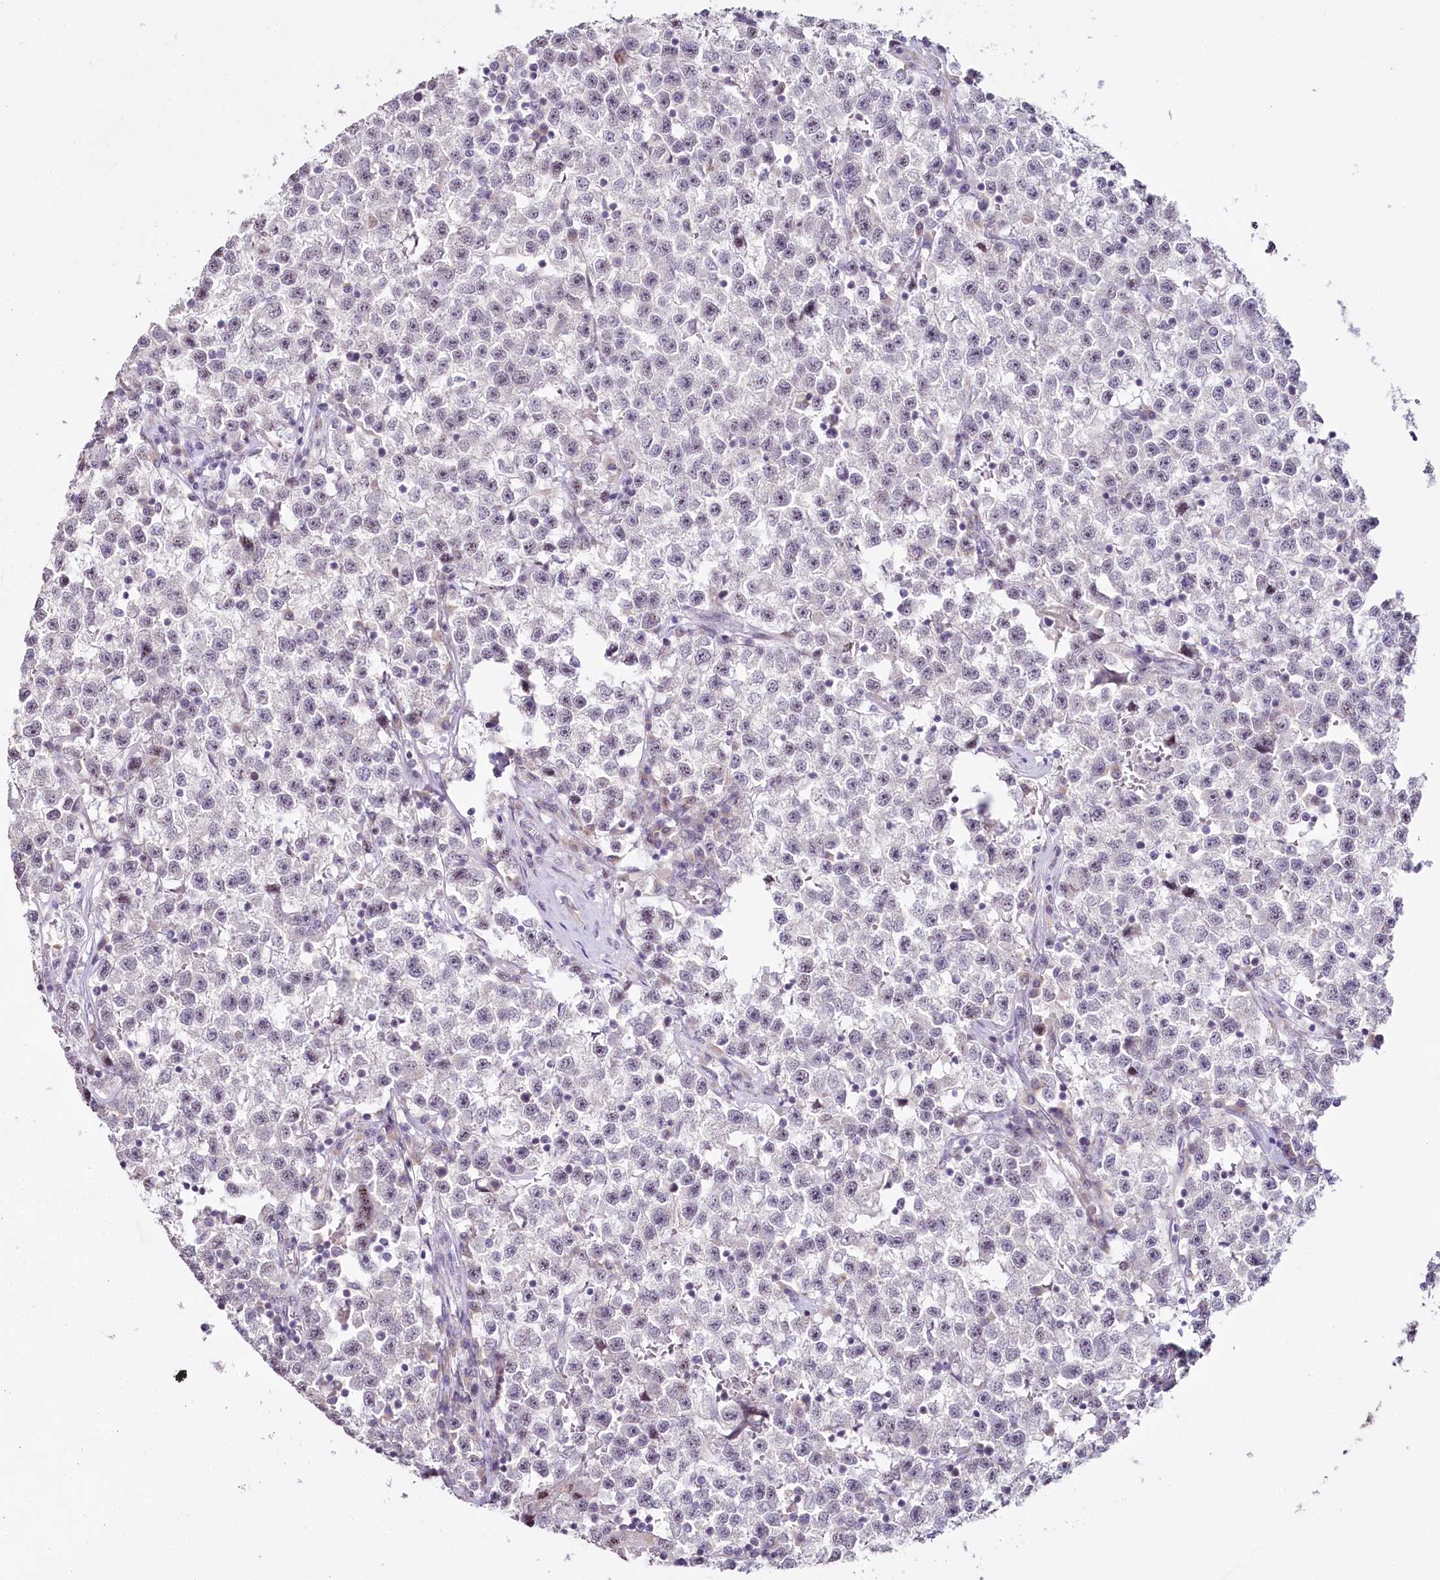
{"staining": {"intensity": "weak", "quantity": "<25%", "location": "cytoplasmic/membranous"}, "tissue": "testis cancer", "cell_type": "Tumor cells", "image_type": "cancer", "snomed": [{"axis": "morphology", "description": "Seminoma, NOS"}, {"axis": "topography", "description": "Testis"}], "caption": "The image shows no staining of tumor cells in testis cancer (seminoma).", "gene": "HPD", "patient": {"sex": "male", "age": 22}}